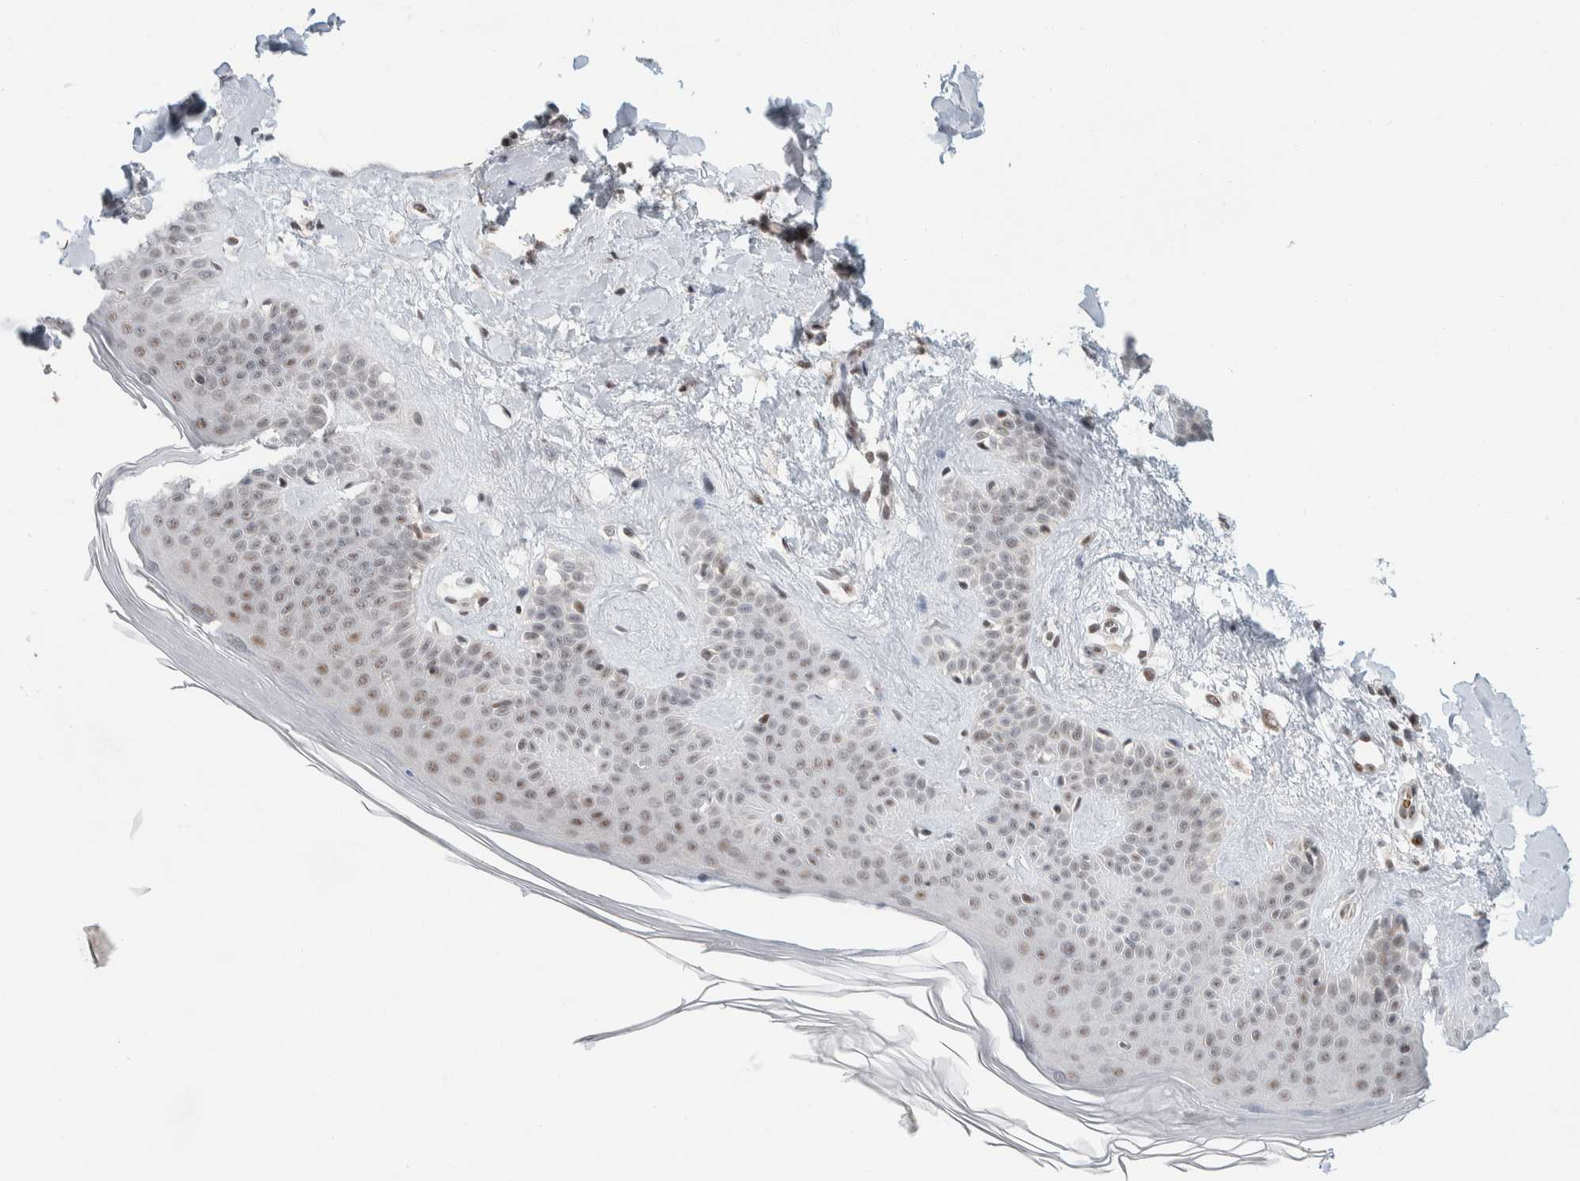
{"staining": {"intensity": "moderate", "quantity": ">75%", "location": "cytoplasmic/membranous"}, "tissue": "skin", "cell_type": "Fibroblasts", "image_type": "normal", "snomed": [{"axis": "morphology", "description": "Normal tissue, NOS"}, {"axis": "morphology", "description": "Malignant melanoma, Metastatic site"}, {"axis": "topography", "description": "Skin"}], "caption": "IHC staining of benign skin, which shows medium levels of moderate cytoplasmic/membranous staining in about >75% of fibroblasts indicating moderate cytoplasmic/membranous protein positivity. The staining was performed using DAB (brown) for protein detection and nuclei were counterstained in hematoxylin (blue).", "gene": "ZBTB2", "patient": {"sex": "male", "age": 41}}